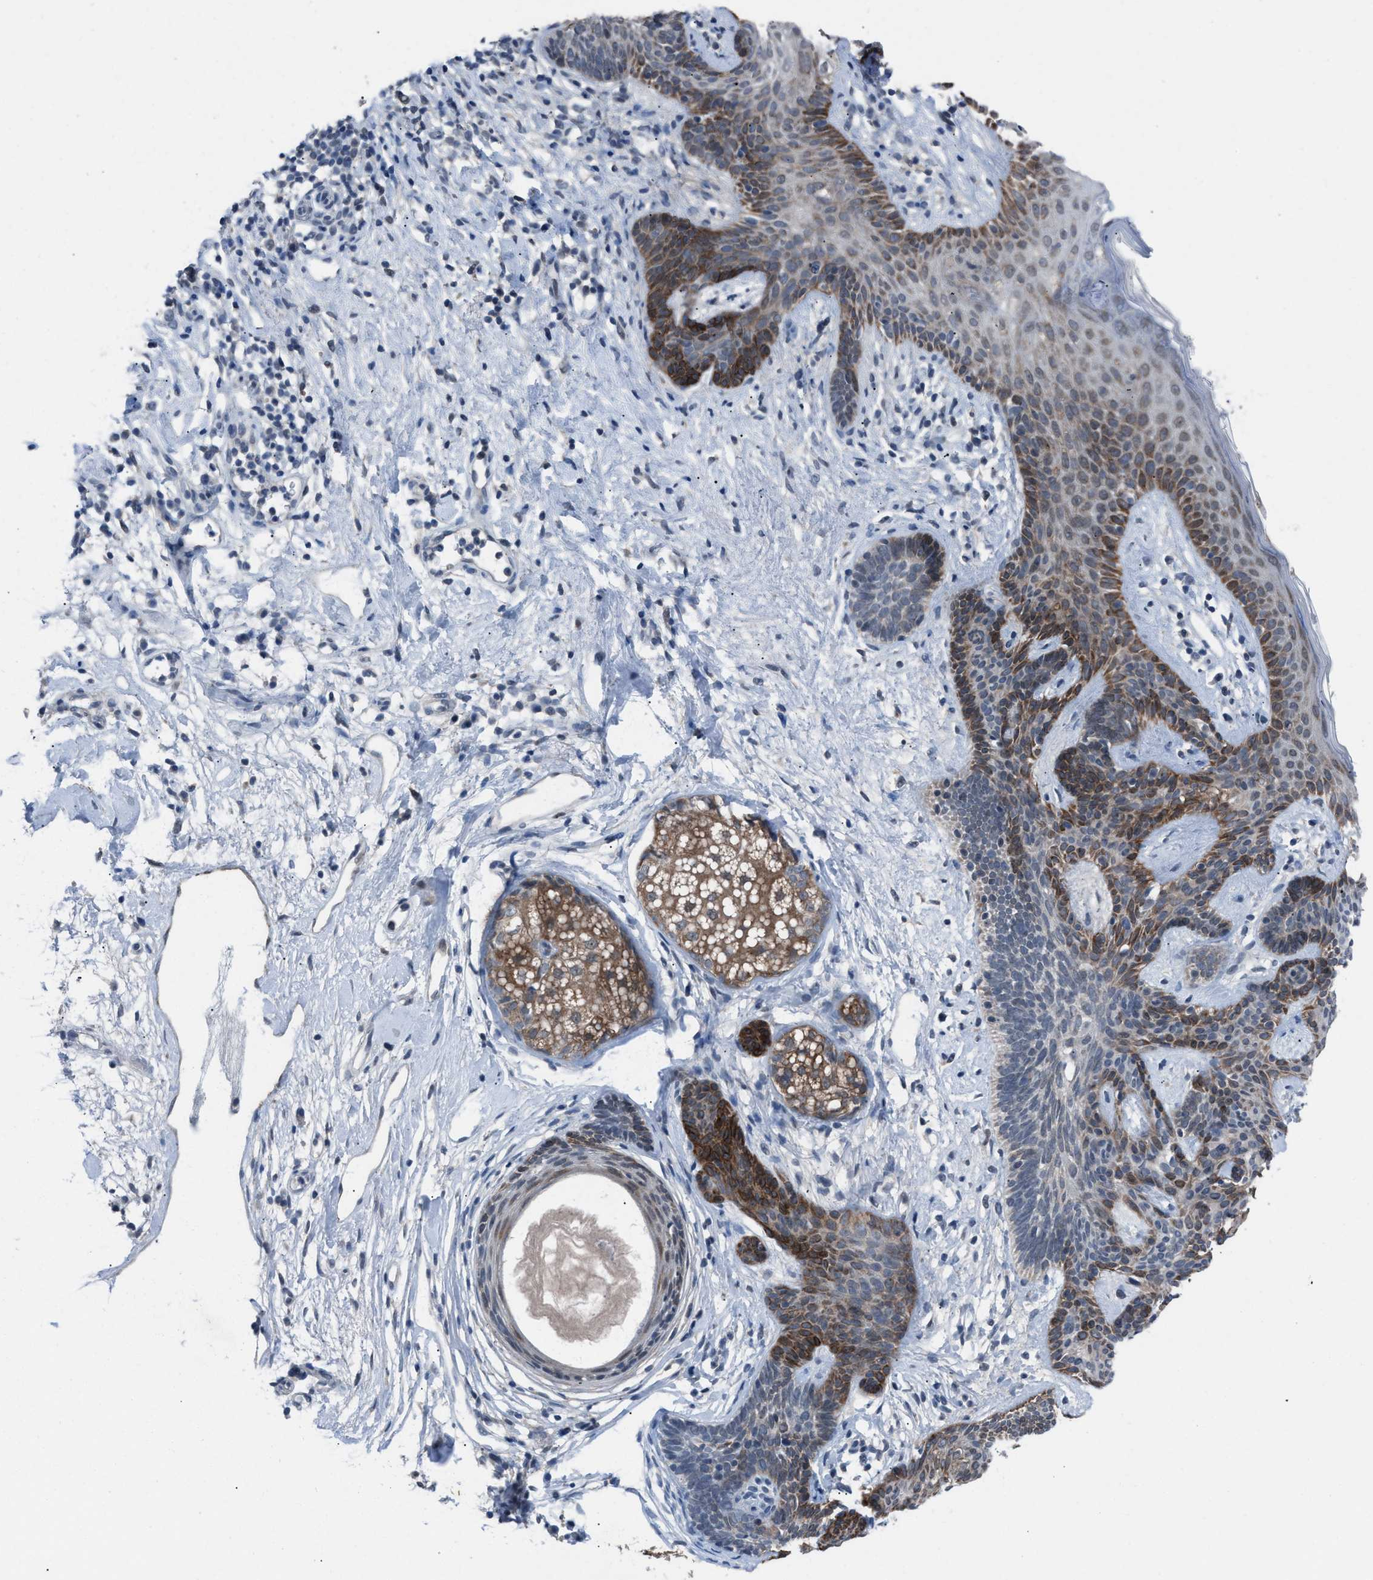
{"staining": {"intensity": "moderate", "quantity": "25%-75%", "location": "cytoplasmic/membranous"}, "tissue": "skin cancer", "cell_type": "Tumor cells", "image_type": "cancer", "snomed": [{"axis": "morphology", "description": "Developmental malformation"}, {"axis": "morphology", "description": "Basal cell carcinoma"}, {"axis": "topography", "description": "Skin"}], "caption": "Immunohistochemical staining of human skin basal cell carcinoma displays medium levels of moderate cytoplasmic/membranous staining in about 25%-75% of tumor cells. Nuclei are stained in blue.", "gene": "ANAPC11", "patient": {"sex": "female", "age": 62}}